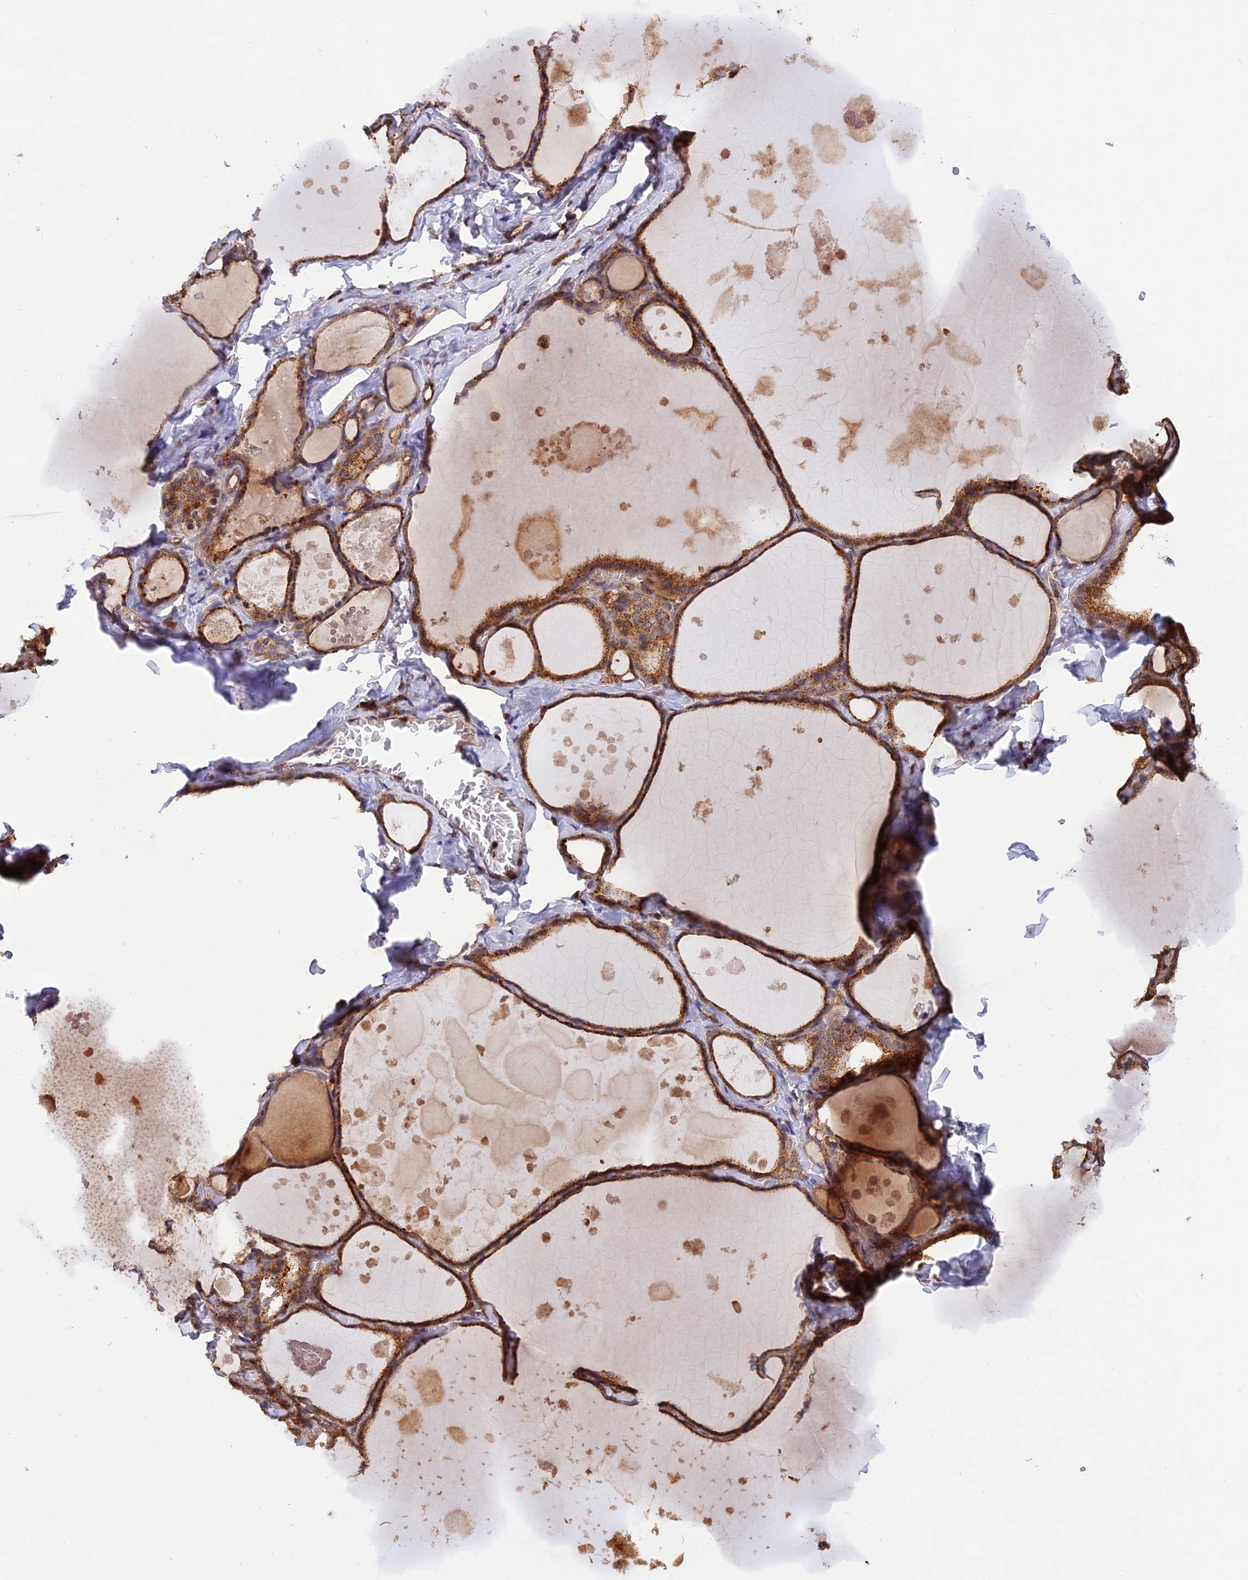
{"staining": {"intensity": "moderate", "quantity": ">75%", "location": "cytoplasmic/membranous"}, "tissue": "thyroid gland", "cell_type": "Glandular cells", "image_type": "normal", "snomed": [{"axis": "morphology", "description": "Normal tissue, NOS"}, {"axis": "topography", "description": "Thyroid gland"}], "caption": "Thyroid gland stained with immunohistochemistry shows moderate cytoplasmic/membranous expression in about >75% of glandular cells. Immunohistochemistry stains the protein of interest in brown and the nuclei are stained blue.", "gene": "PEX3", "patient": {"sex": "male", "age": 56}}